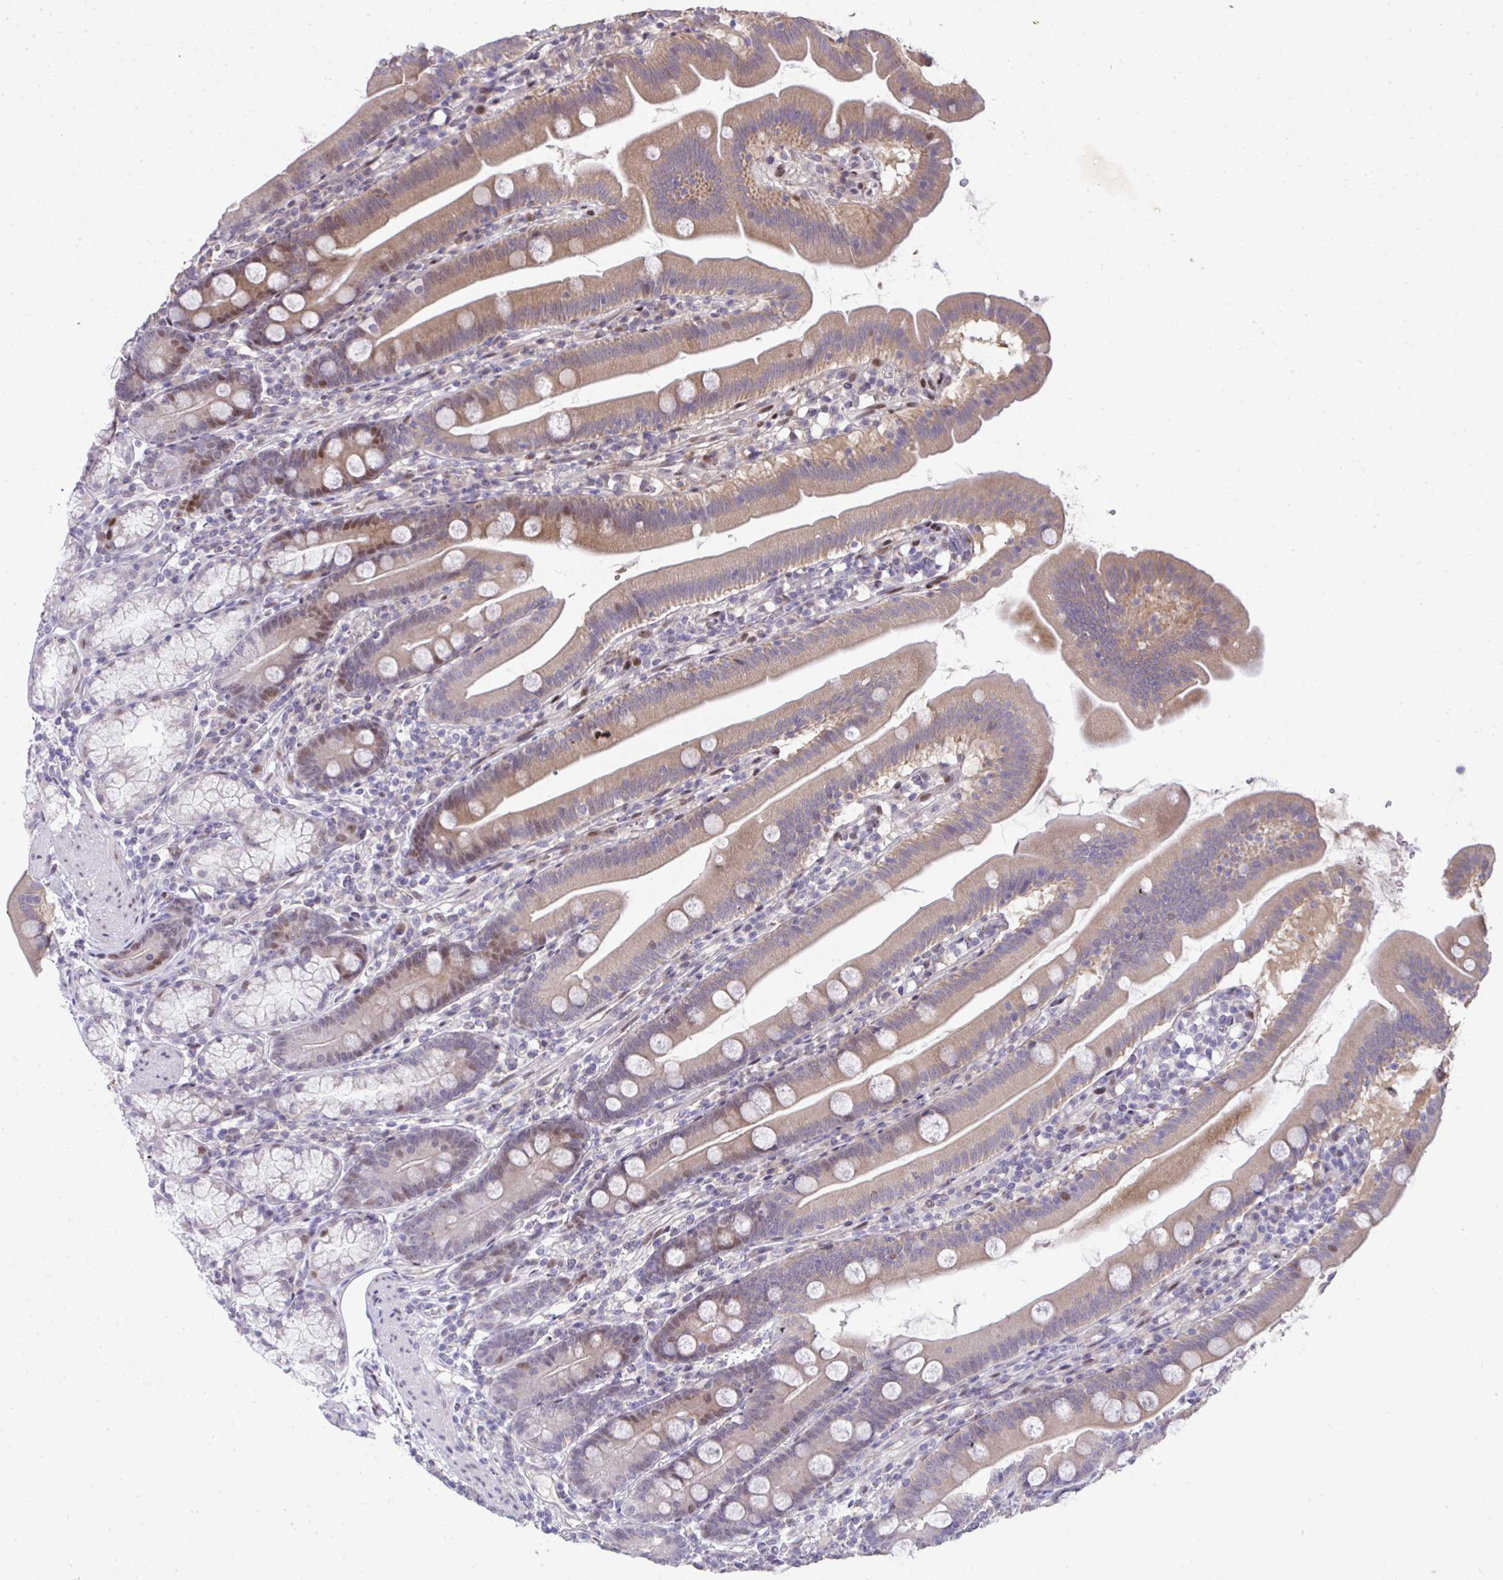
{"staining": {"intensity": "moderate", "quantity": "25%-75%", "location": "cytoplasmic/membranous,nuclear"}, "tissue": "duodenum", "cell_type": "Glandular cells", "image_type": "normal", "snomed": [{"axis": "morphology", "description": "Normal tissue, NOS"}, {"axis": "topography", "description": "Duodenum"}], "caption": "Human duodenum stained with a brown dye shows moderate cytoplasmic/membranous,nuclear positive positivity in approximately 25%-75% of glandular cells.", "gene": "GALNT16", "patient": {"sex": "female", "age": 67}}